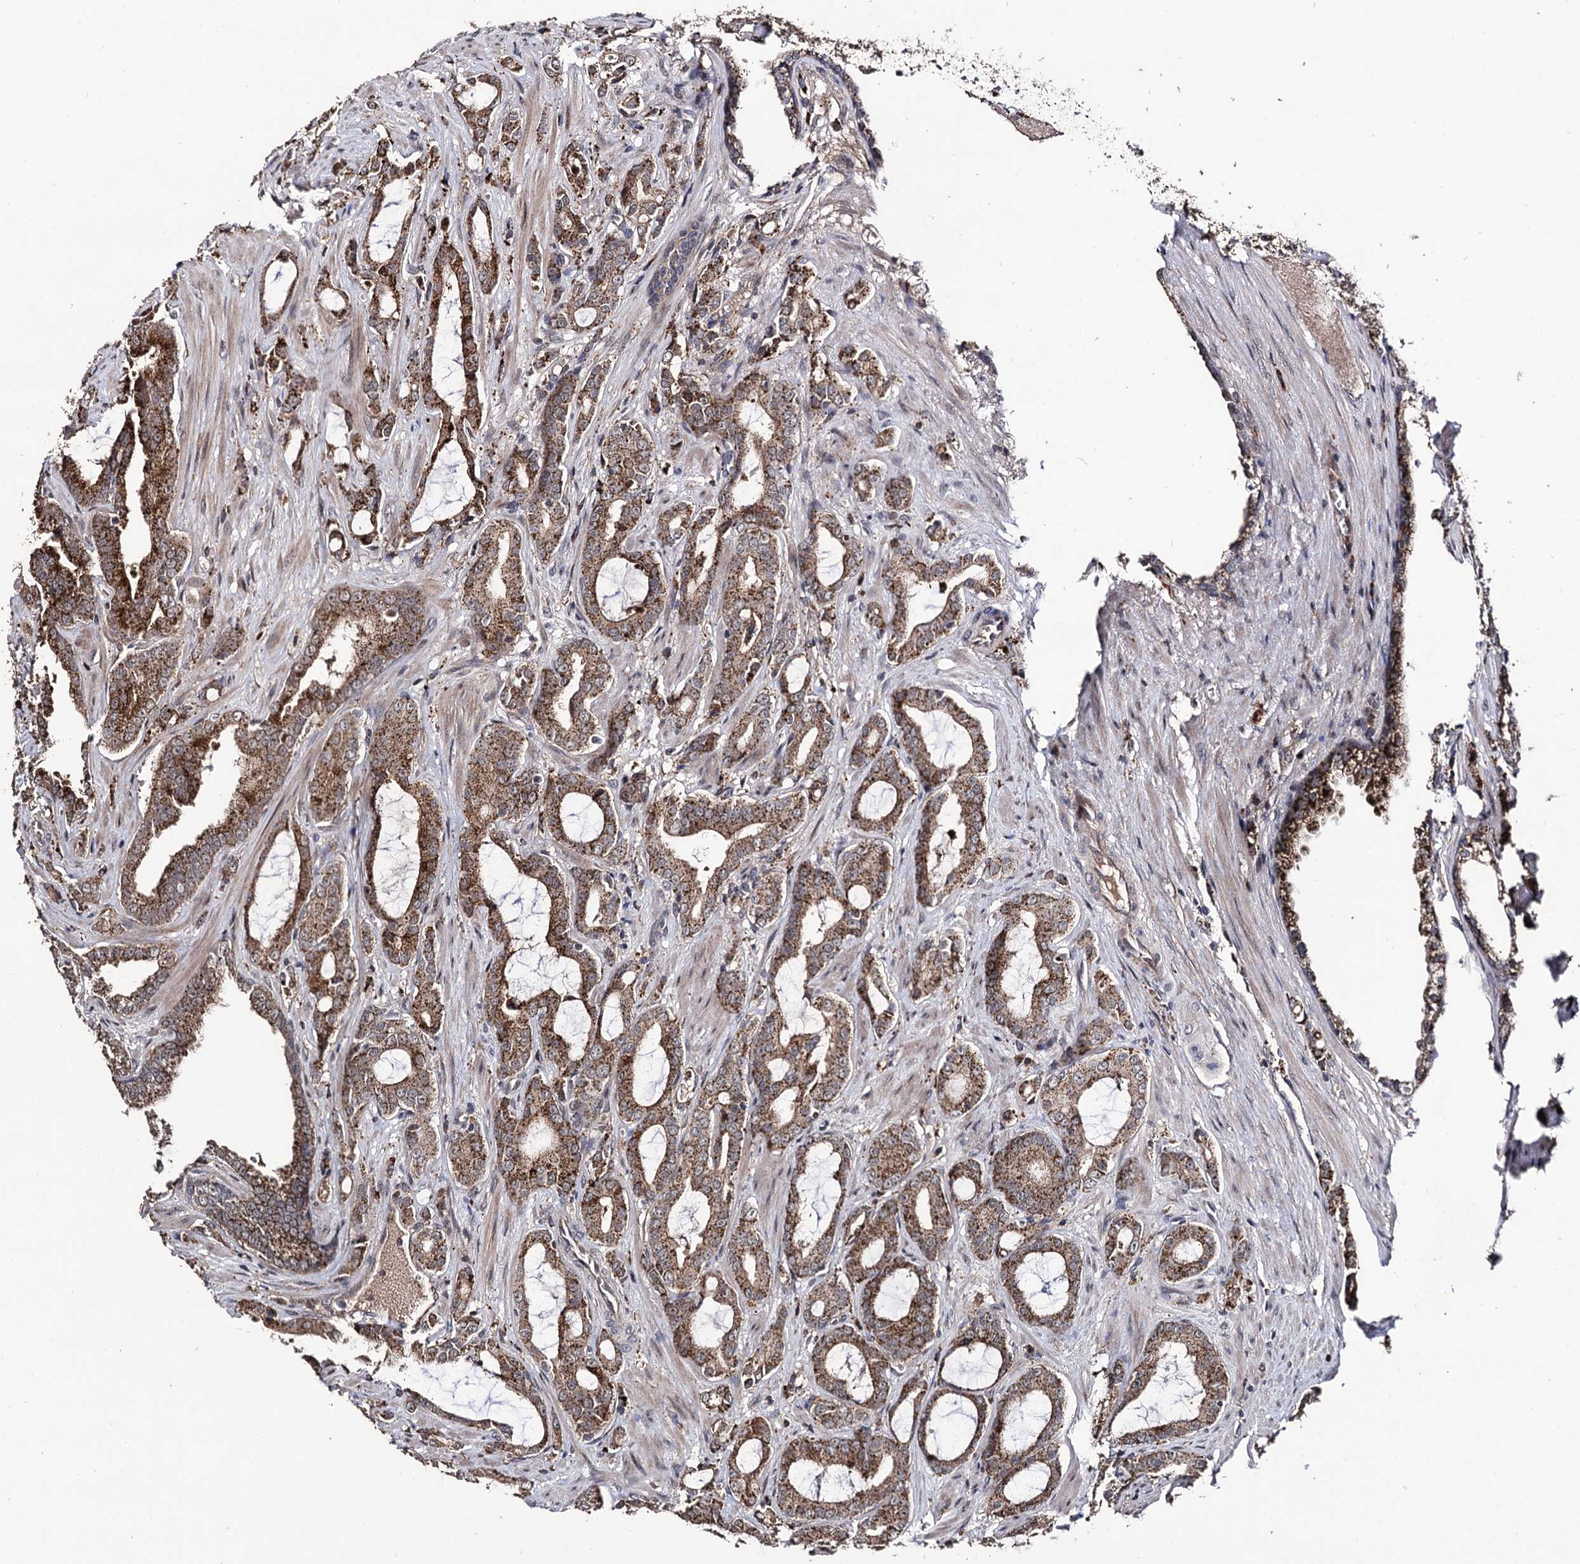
{"staining": {"intensity": "moderate", "quantity": ">75%", "location": "cytoplasmic/membranous"}, "tissue": "prostate cancer", "cell_type": "Tumor cells", "image_type": "cancer", "snomed": [{"axis": "morphology", "description": "Adenocarcinoma, High grade"}, {"axis": "topography", "description": "Prostate"}], "caption": "This is an image of immunohistochemistry staining of adenocarcinoma (high-grade) (prostate), which shows moderate expression in the cytoplasmic/membranous of tumor cells.", "gene": "MICAL2", "patient": {"sex": "male", "age": 72}}